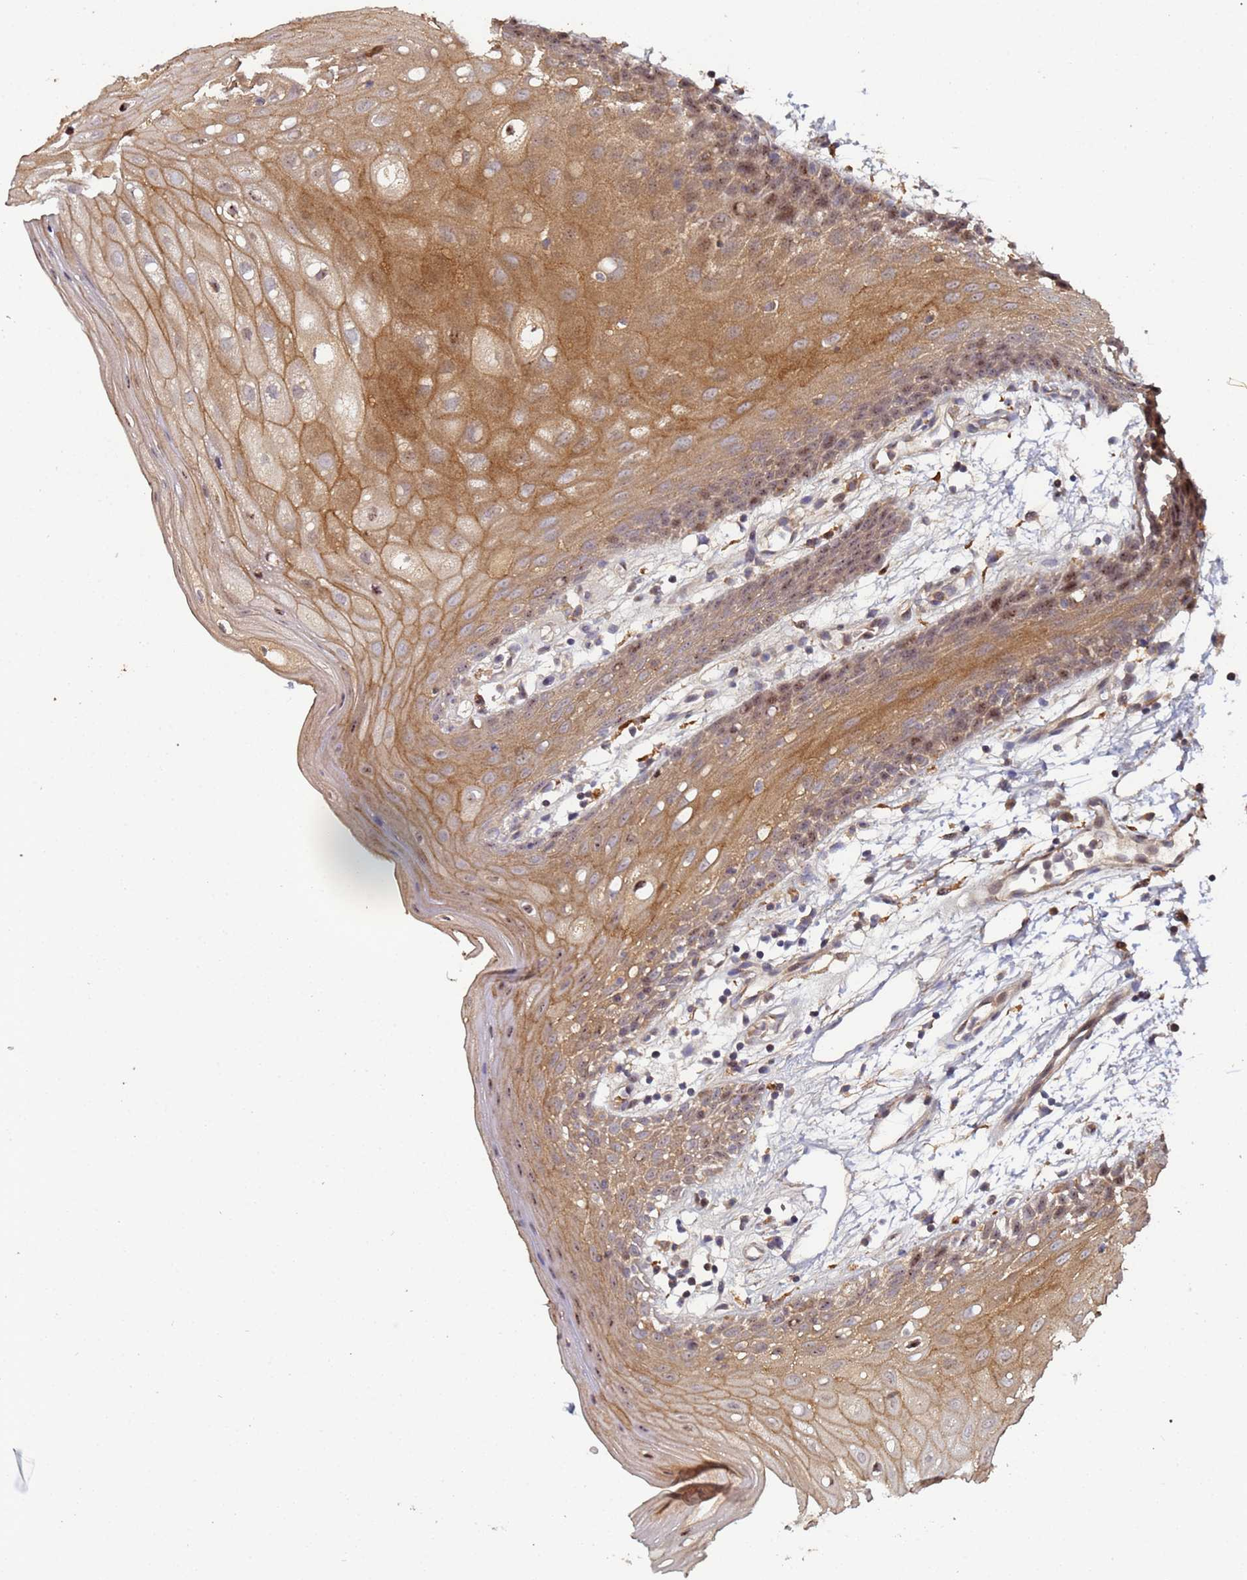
{"staining": {"intensity": "moderate", "quantity": ">75%", "location": "cytoplasmic/membranous,nuclear"}, "tissue": "oral mucosa", "cell_type": "Squamous epithelial cells", "image_type": "normal", "snomed": [{"axis": "morphology", "description": "Normal tissue, NOS"}, {"axis": "topography", "description": "Oral tissue"}, {"axis": "topography", "description": "Tounge, NOS"}], "caption": "DAB (3,3'-diaminobenzidine) immunohistochemical staining of unremarkable human oral mucosa exhibits moderate cytoplasmic/membranous,nuclear protein positivity in about >75% of squamous epithelial cells.", "gene": "OSER1", "patient": {"sex": "female", "age": 59}}